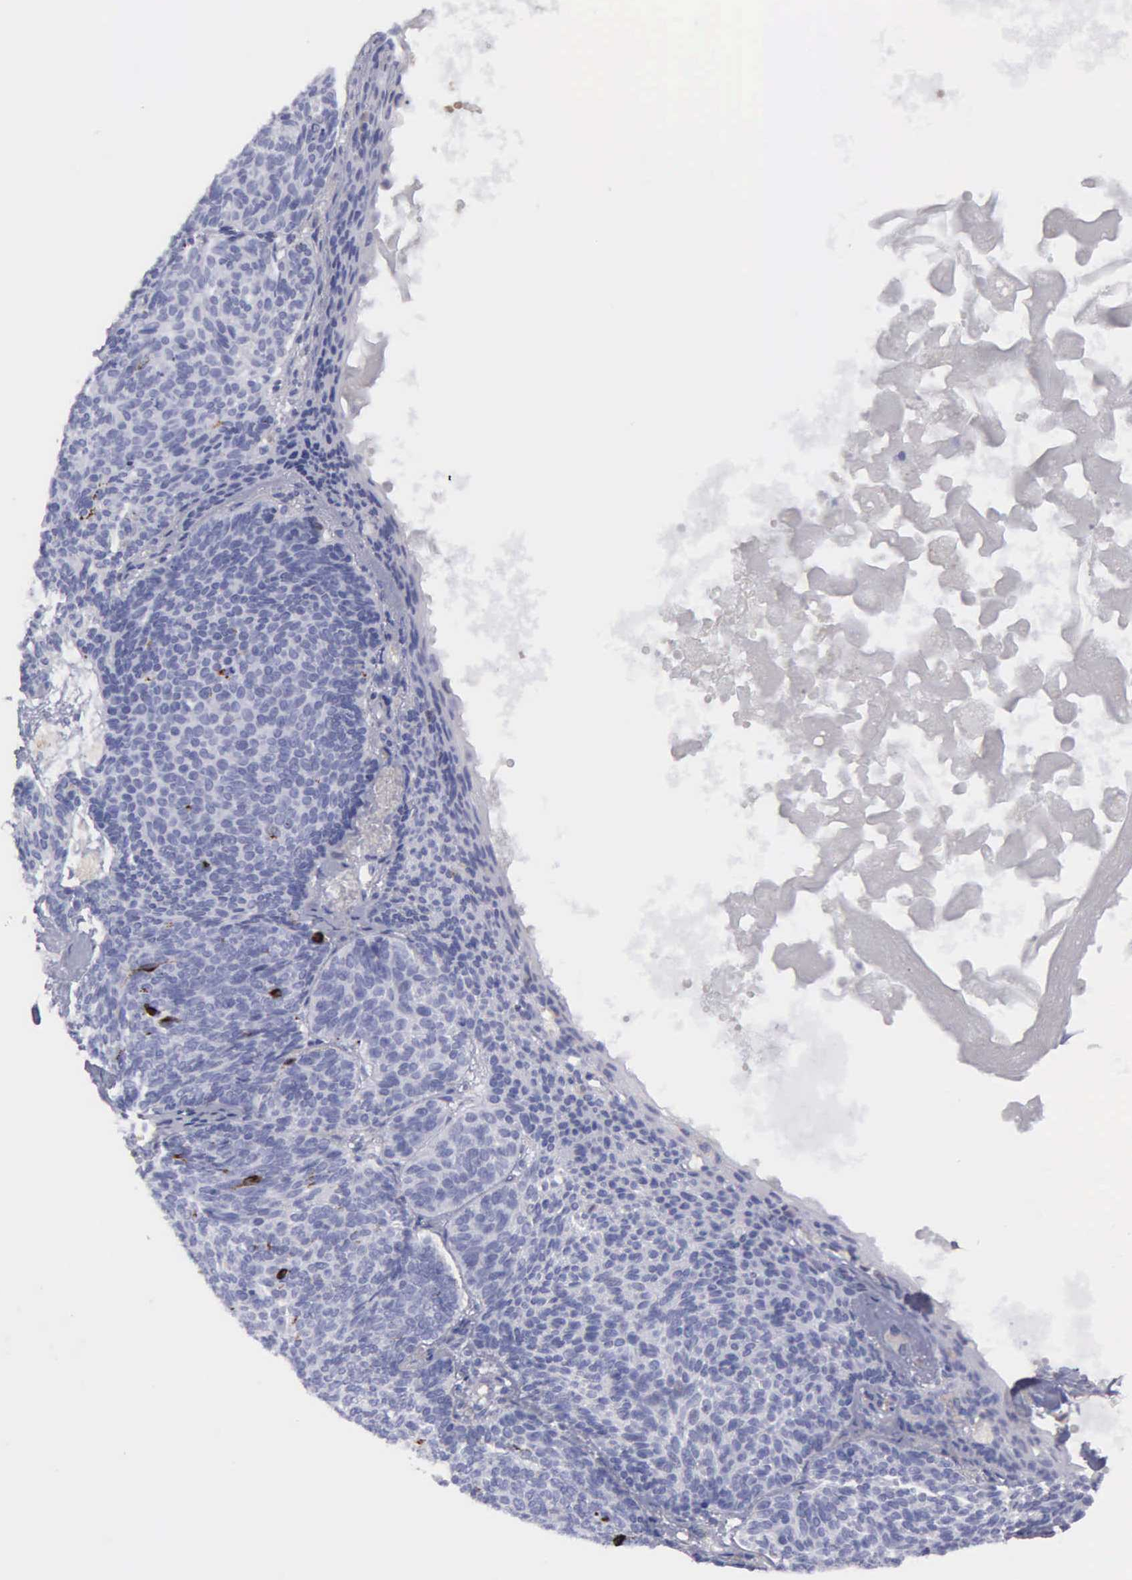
{"staining": {"intensity": "moderate", "quantity": "<25%", "location": "cytoplasmic/membranous"}, "tissue": "skin cancer", "cell_type": "Tumor cells", "image_type": "cancer", "snomed": [{"axis": "morphology", "description": "Basal cell carcinoma"}, {"axis": "topography", "description": "Skin"}], "caption": "Immunohistochemical staining of human skin cancer (basal cell carcinoma) exhibits low levels of moderate cytoplasmic/membranous expression in about <25% of tumor cells.", "gene": "TYRP1", "patient": {"sex": "male", "age": 84}}